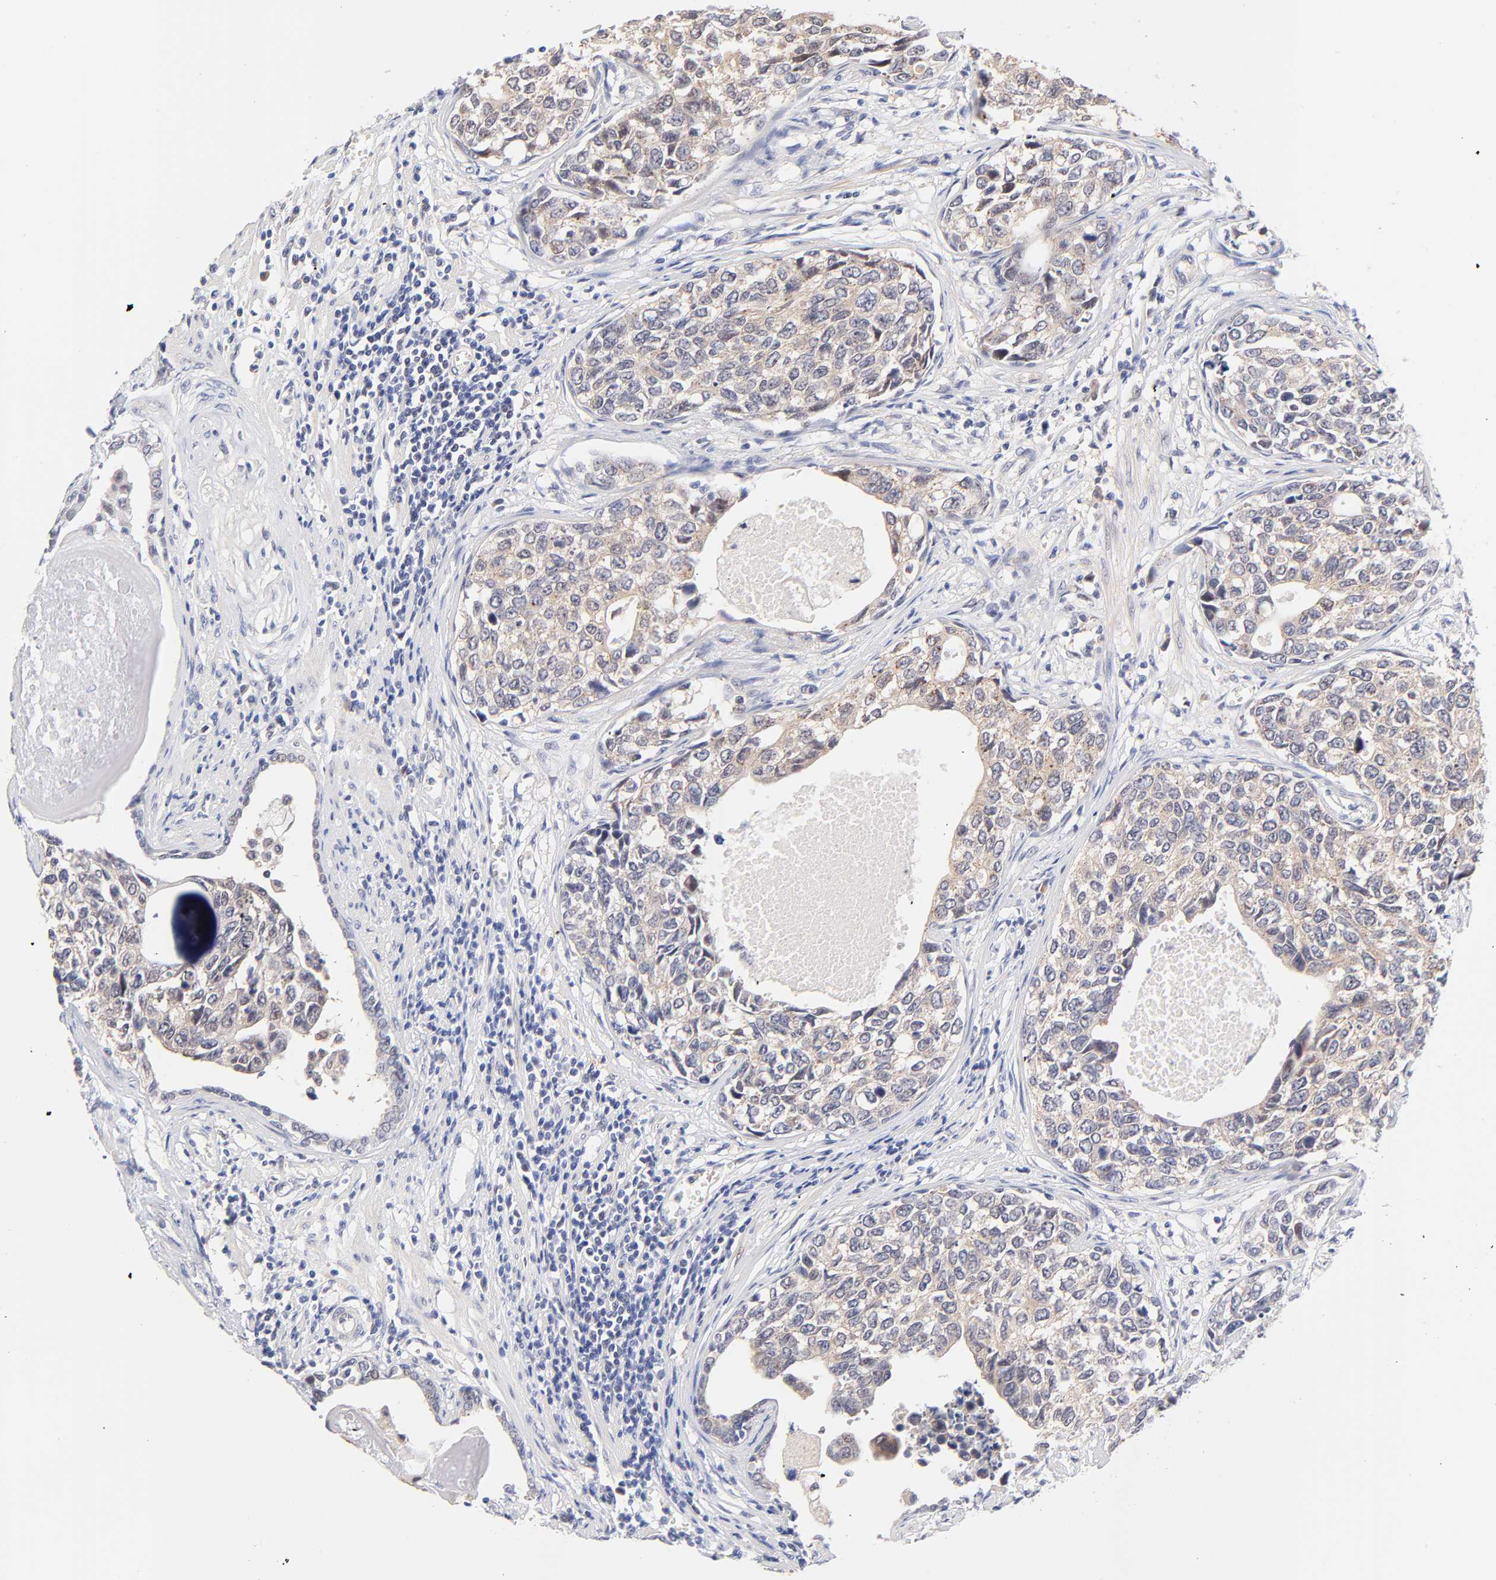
{"staining": {"intensity": "weak", "quantity": ">75%", "location": "cytoplasmic/membranous"}, "tissue": "urothelial cancer", "cell_type": "Tumor cells", "image_type": "cancer", "snomed": [{"axis": "morphology", "description": "Urothelial carcinoma, High grade"}, {"axis": "topography", "description": "Urinary bladder"}], "caption": "IHC photomicrograph of neoplastic tissue: human urothelial cancer stained using immunohistochemistry (IHC) displays low levels of weak protein expression localized specifically in the cytoplasmic/membranous of tumor cells, appearing as a cytoplasmic/membranous brown color.", "gene": "TXNL1", "patient": {"sex": "male", "age": 81}}